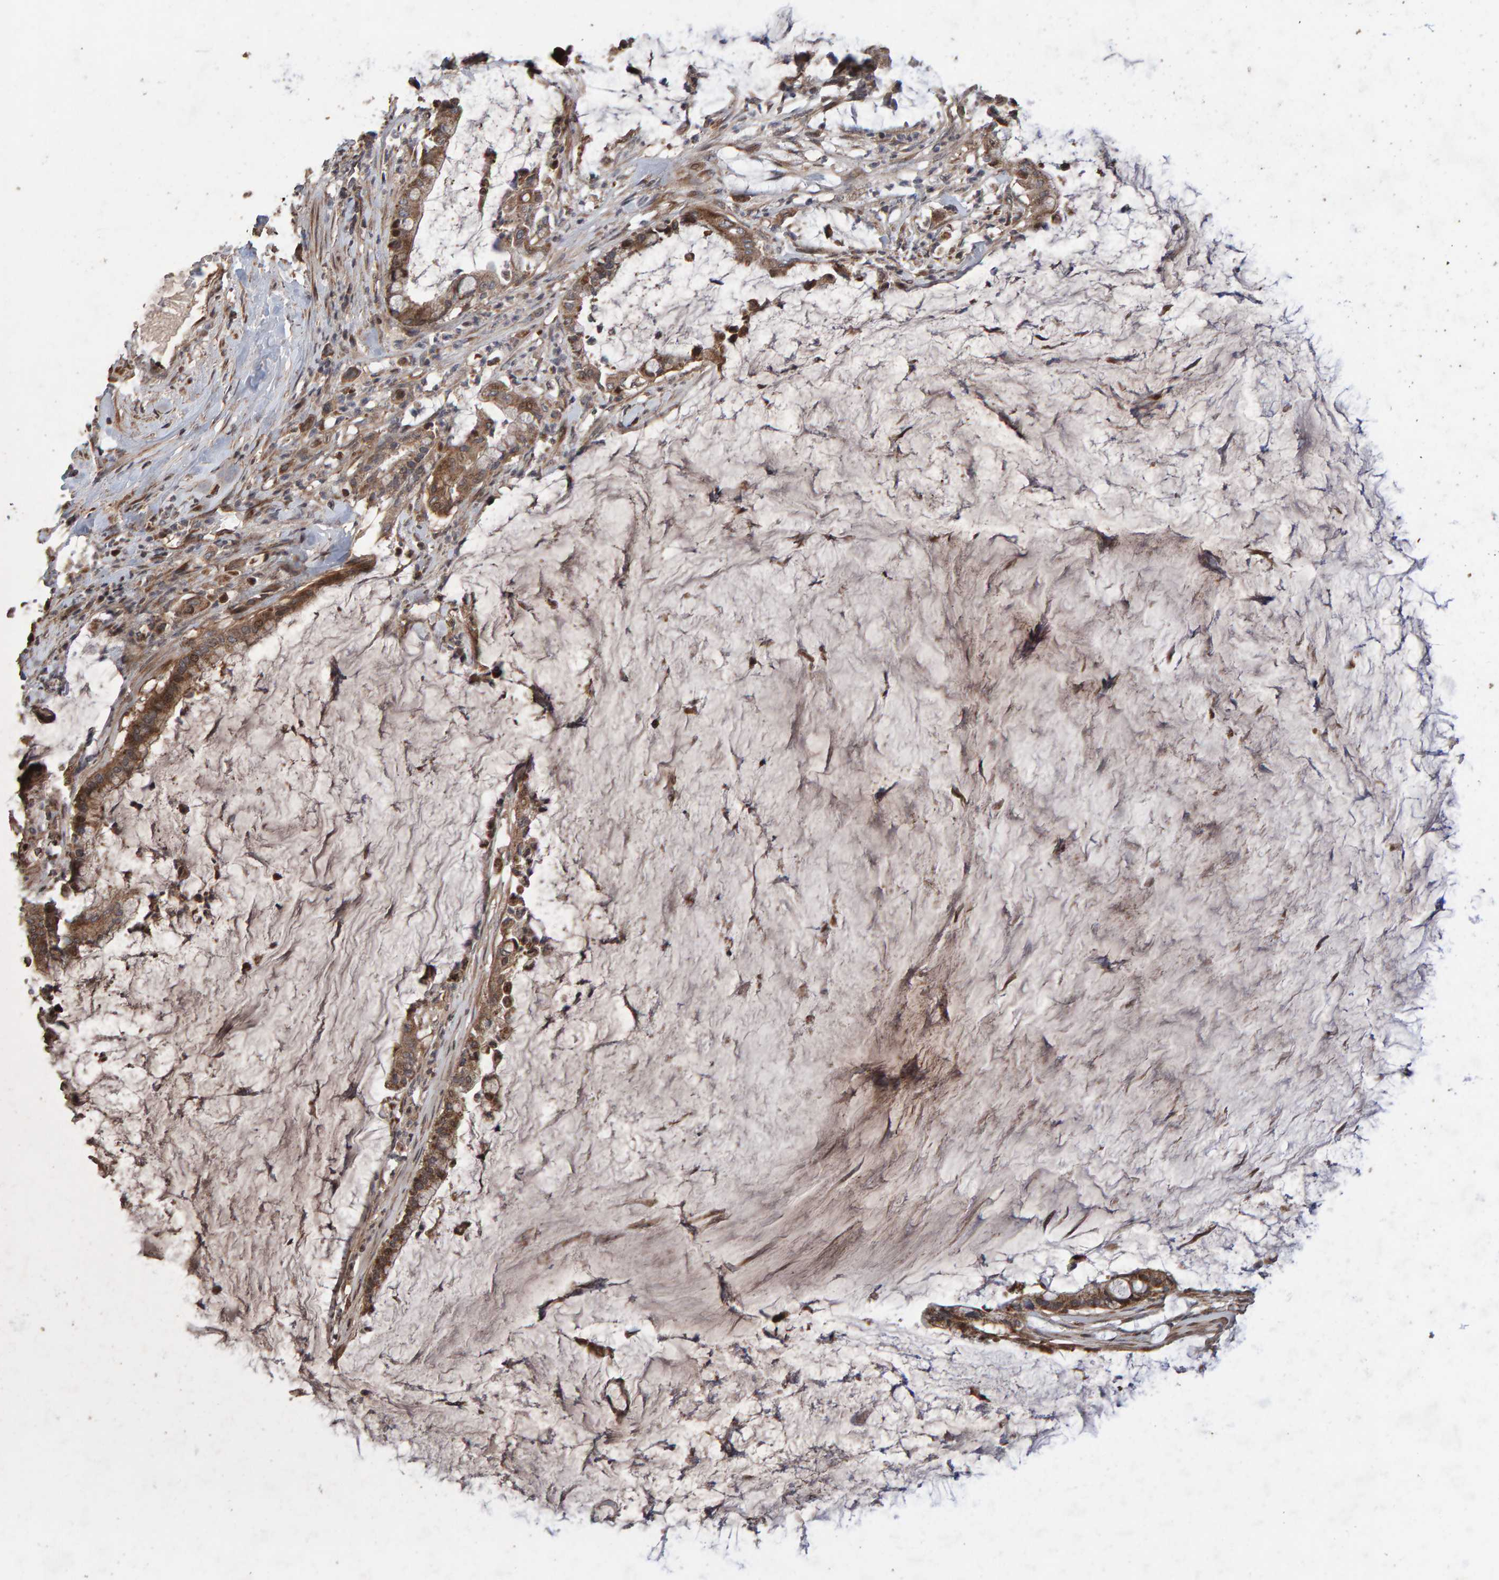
{"staining": {"intensity": "moderate", "quantity": ">75%", "location": "cytoplasmic/membranous"}, "tissue": "pancreatic cancer", "cell_type": "Tumor cells", "image_type": "cancer", "snomed": [{"axis": "morphology", "description": "Adenocarcinoma, NOS"}, {"axis": "topography", "description": "Pancreas"}], "caption": "A histopathology image of pancreatic adenocarcinoma stained for a protein demonstrates moderate cytoplasmic/membranous brown staining in tumor cells. (Stains: DAB in brown, nuclei in blue, Microscopy: brightfield microscopy at high magnification).", "gene": "OSBP2", "patient": {"sex": "male", "age": 41}}